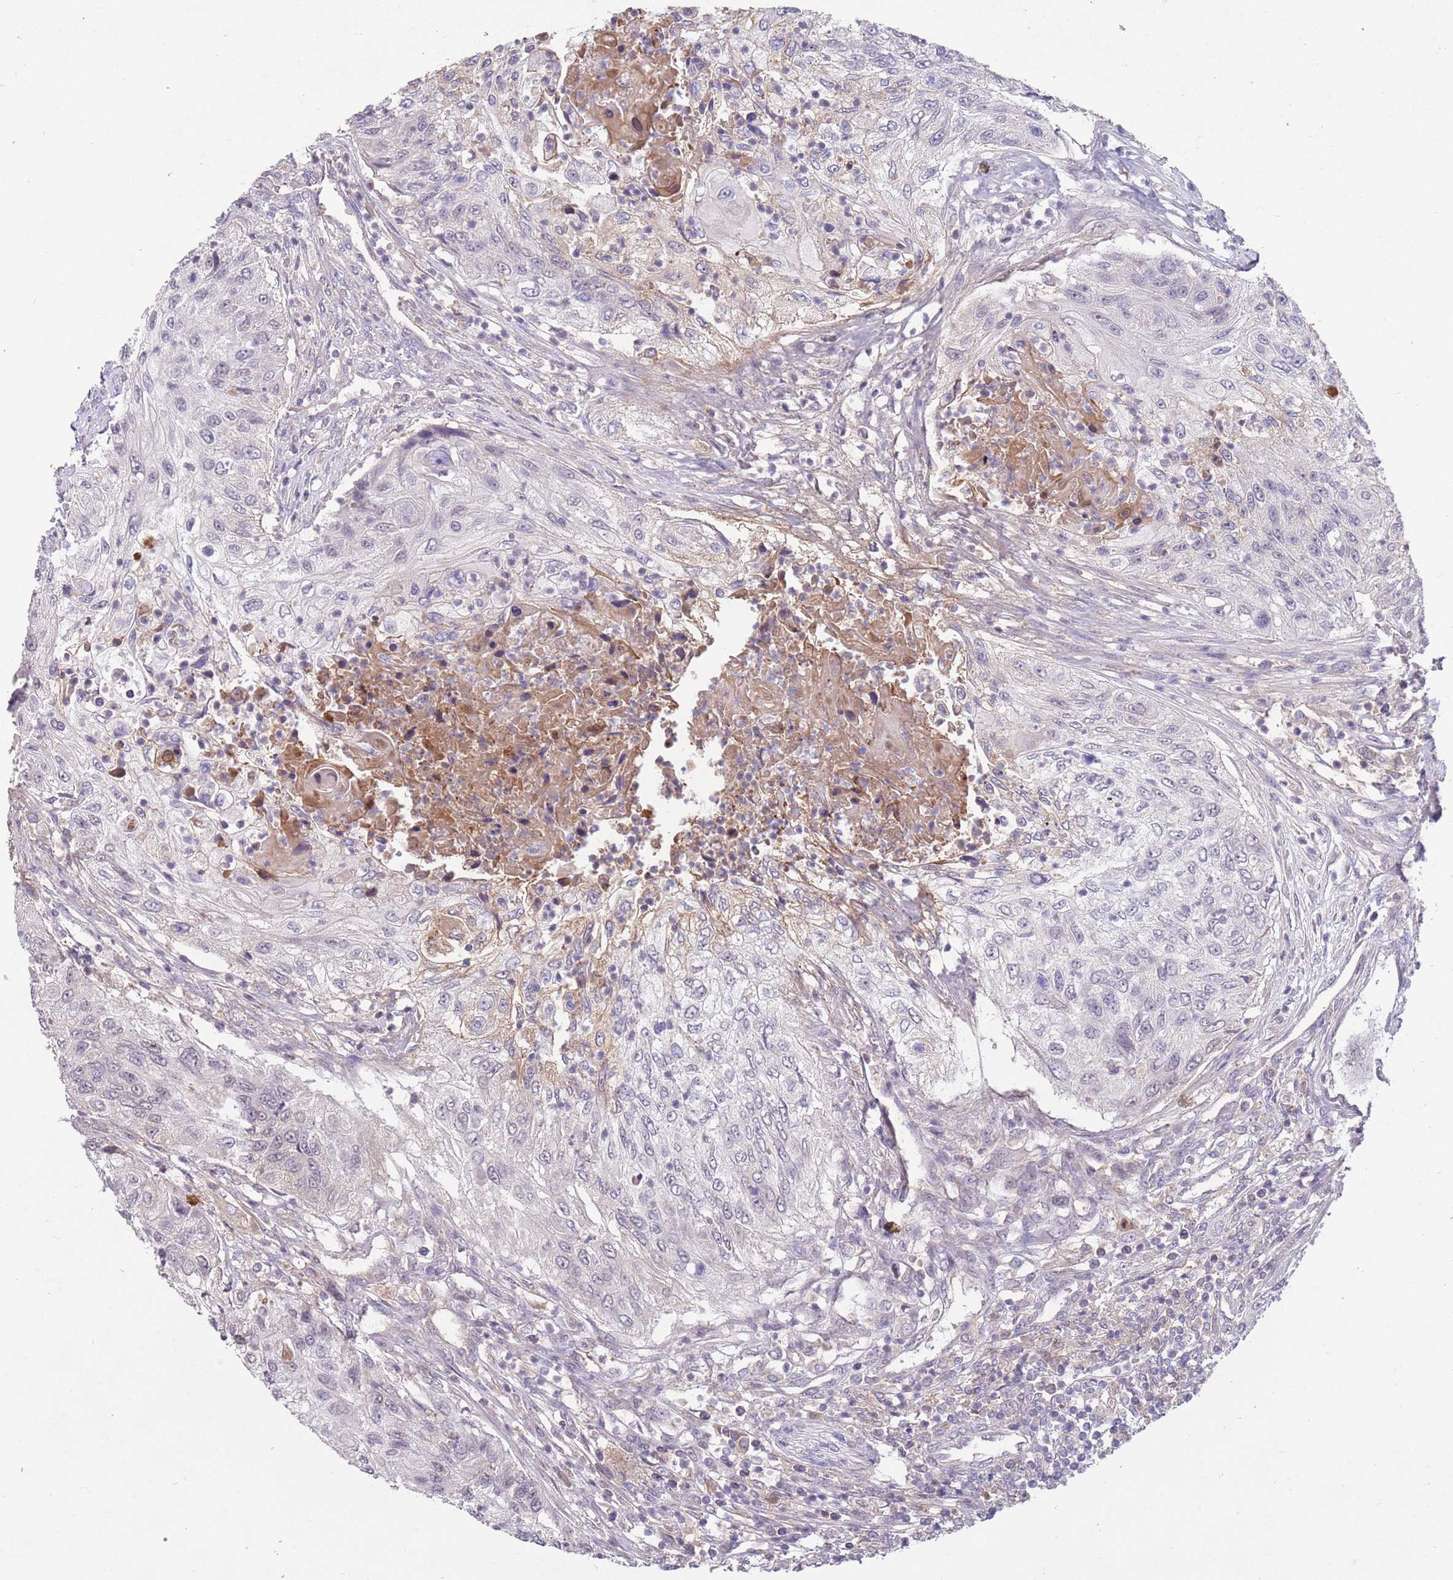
{"staining": {"intensity": "negative", "quantity": "none", "location": "none"}, "tissue": "urothelial cancer", "cell_type": "Tumor cells", "image_type": "cancer", "snomed": [{"axis": "morphology", "description": "Urothelial carcinoma, High grade"}, {"axis": "topography", "description": "Urinary bladder"}], "caption": "High-grade urothelial carcinoma was stained to show a protein in brown. There is no significant staining in tumor cells. Nuclei are stained in blue.", "gene": "MEI1", "patient": {"sex": "female", "age": 60}}